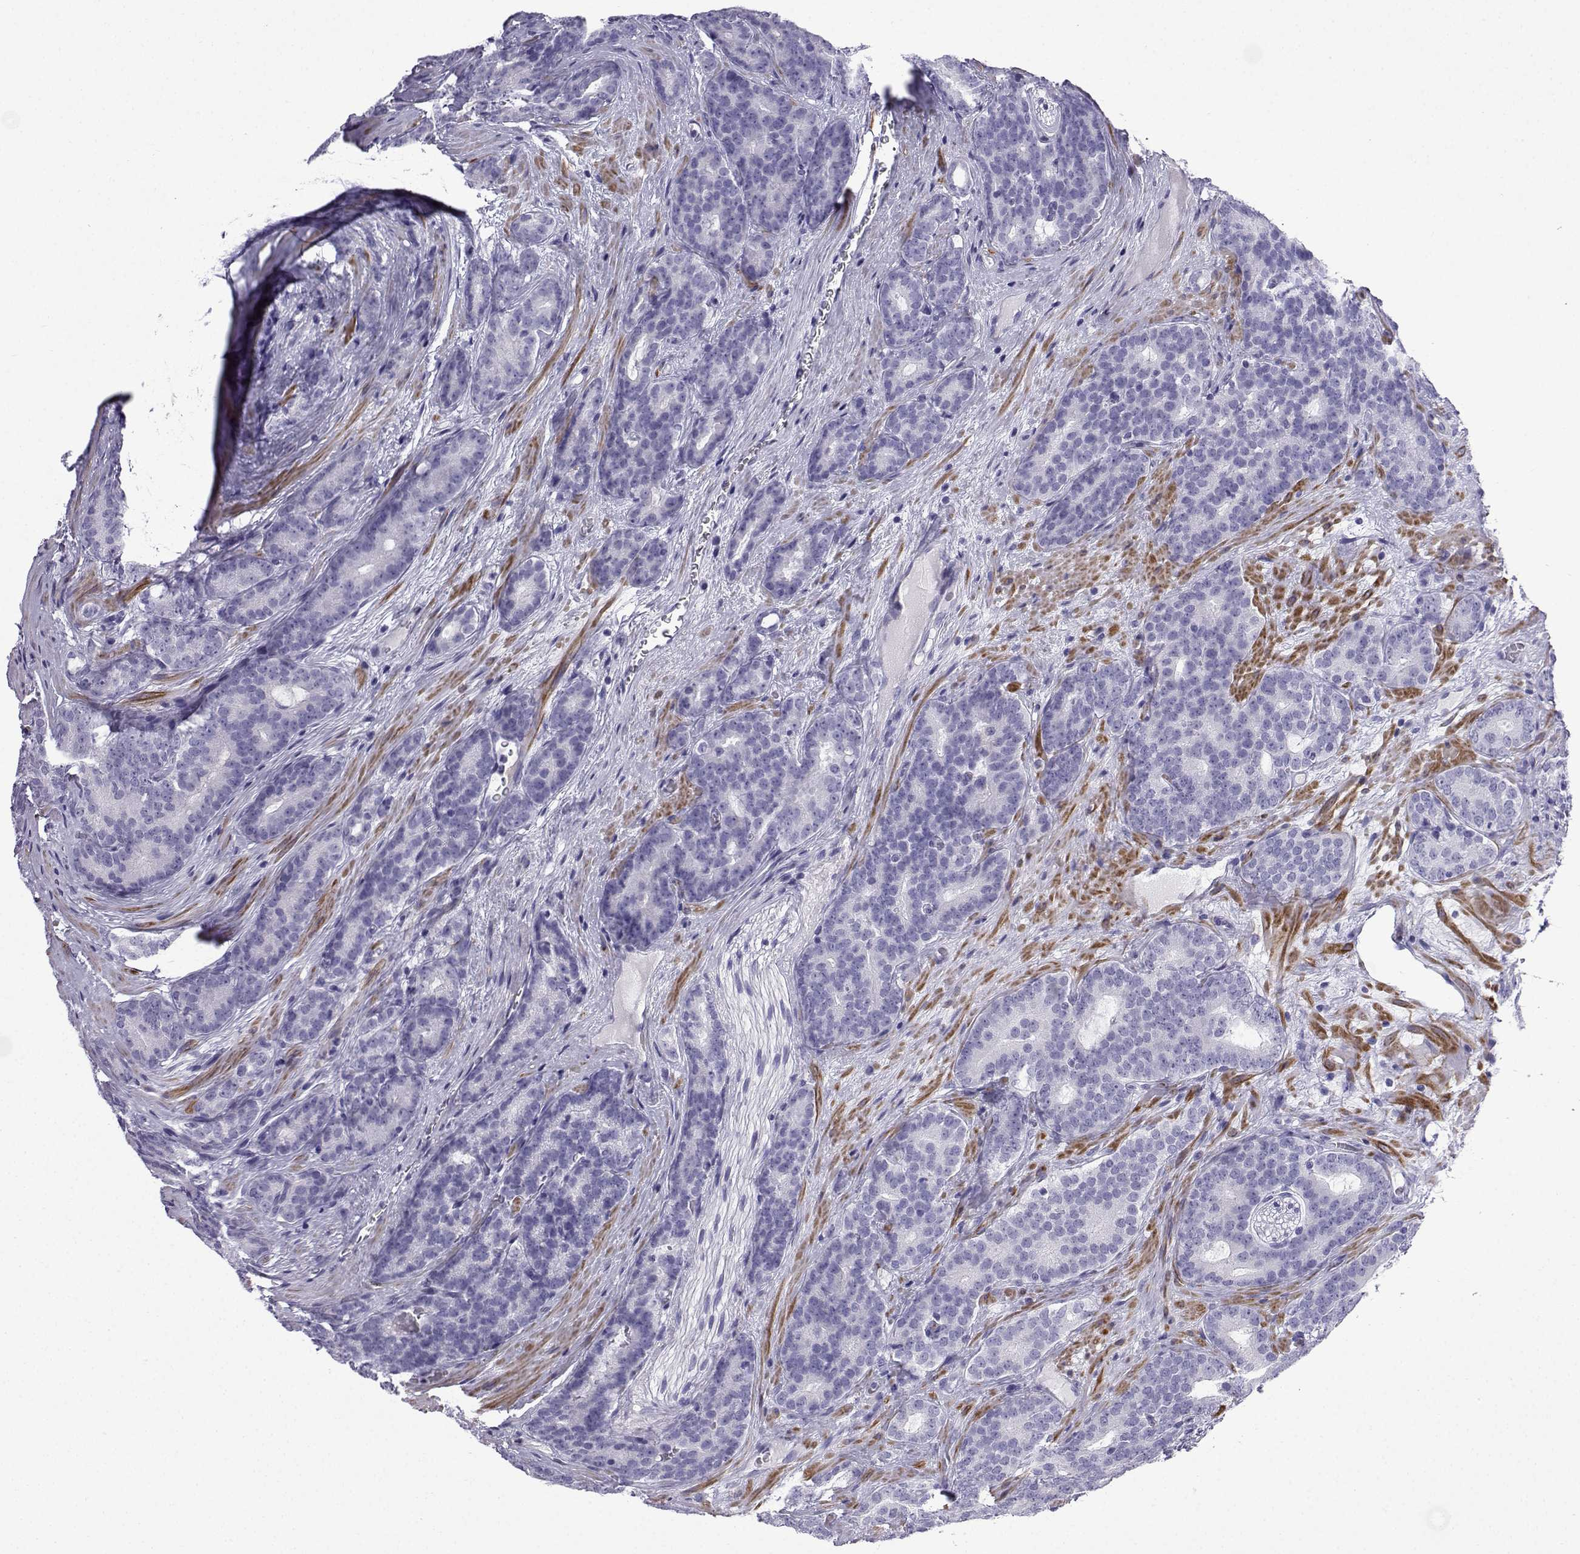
{"staining": {"intensity": "negative", "quantity": "none", "location": "none"}, "tissue": "prostate cancer", "cell_type": "Tumor cells", "image_type": "cancer", "snomed": [{"axis": "morphology", "description": "Adenocarcinoma, NOS"}, {"axis": "topography", "description": "Prostate"}], "caption": "This is an immunohistochemistry histopathology image of prostate cancer (adenocarcinoma). There is no expression in tumor cells.", "gene": "KCNF1", "patient": {"sex": "male", "age": 71}}